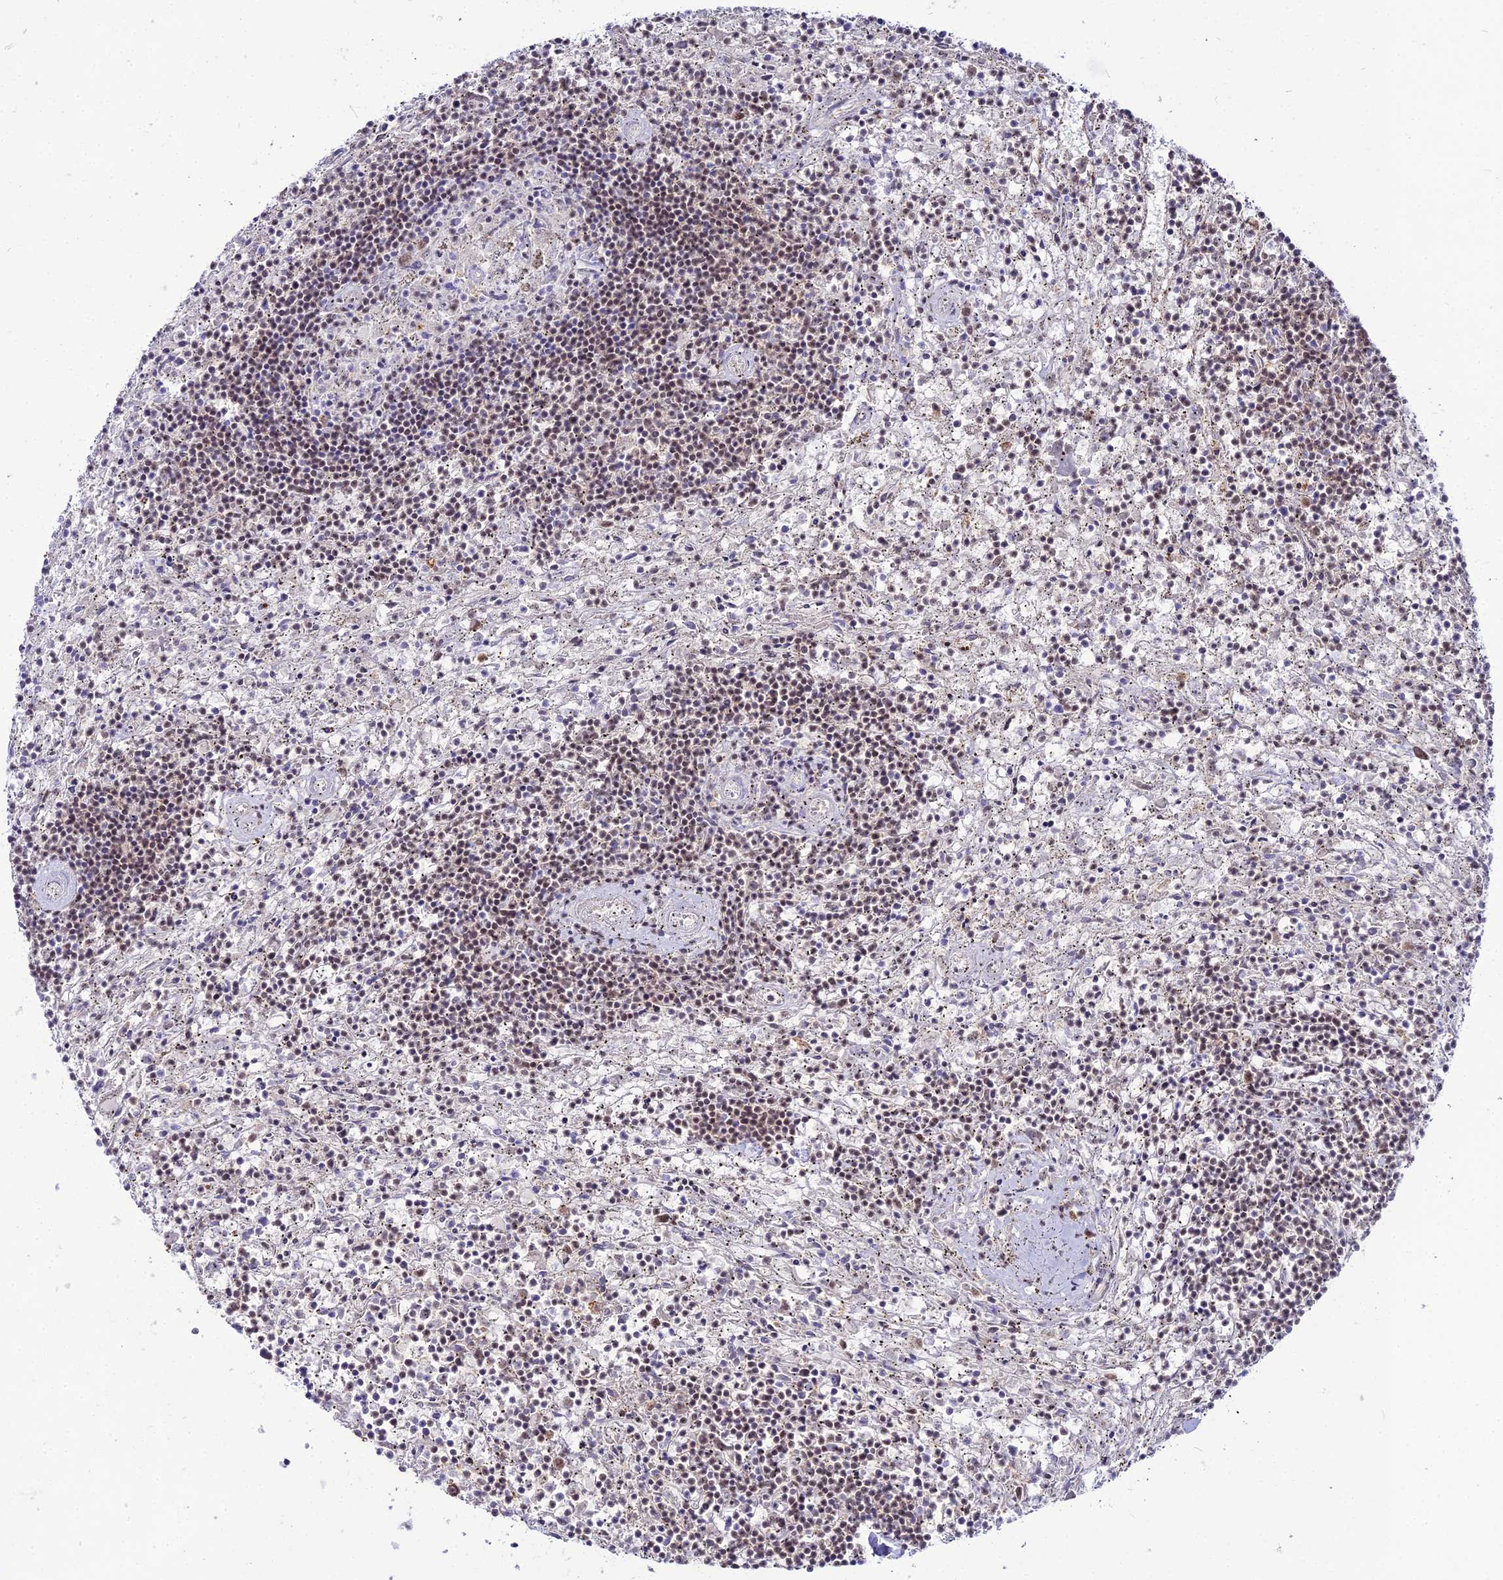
{"staining": {"intensity": "weak", "quantity": "25%-75%", "location": "nuclear"}, "tissue": "lymphoma", "cell_type": "Tumor cells", "image_type": "cancer", "snomed": [{"axis": "morphology", "description": "Malignant lymphoma, non-Hodgkin's type, Low grade"}, {"axis": "topography", "description": "Spleen"}], "caption": "Brown immunohistochemical staining in human lymphoma exhibits weak nuclear staining in approximately 25%-75% of tumor cells.", "gene": "RBM12", "patient": {"sex": "male", "age": 76}}